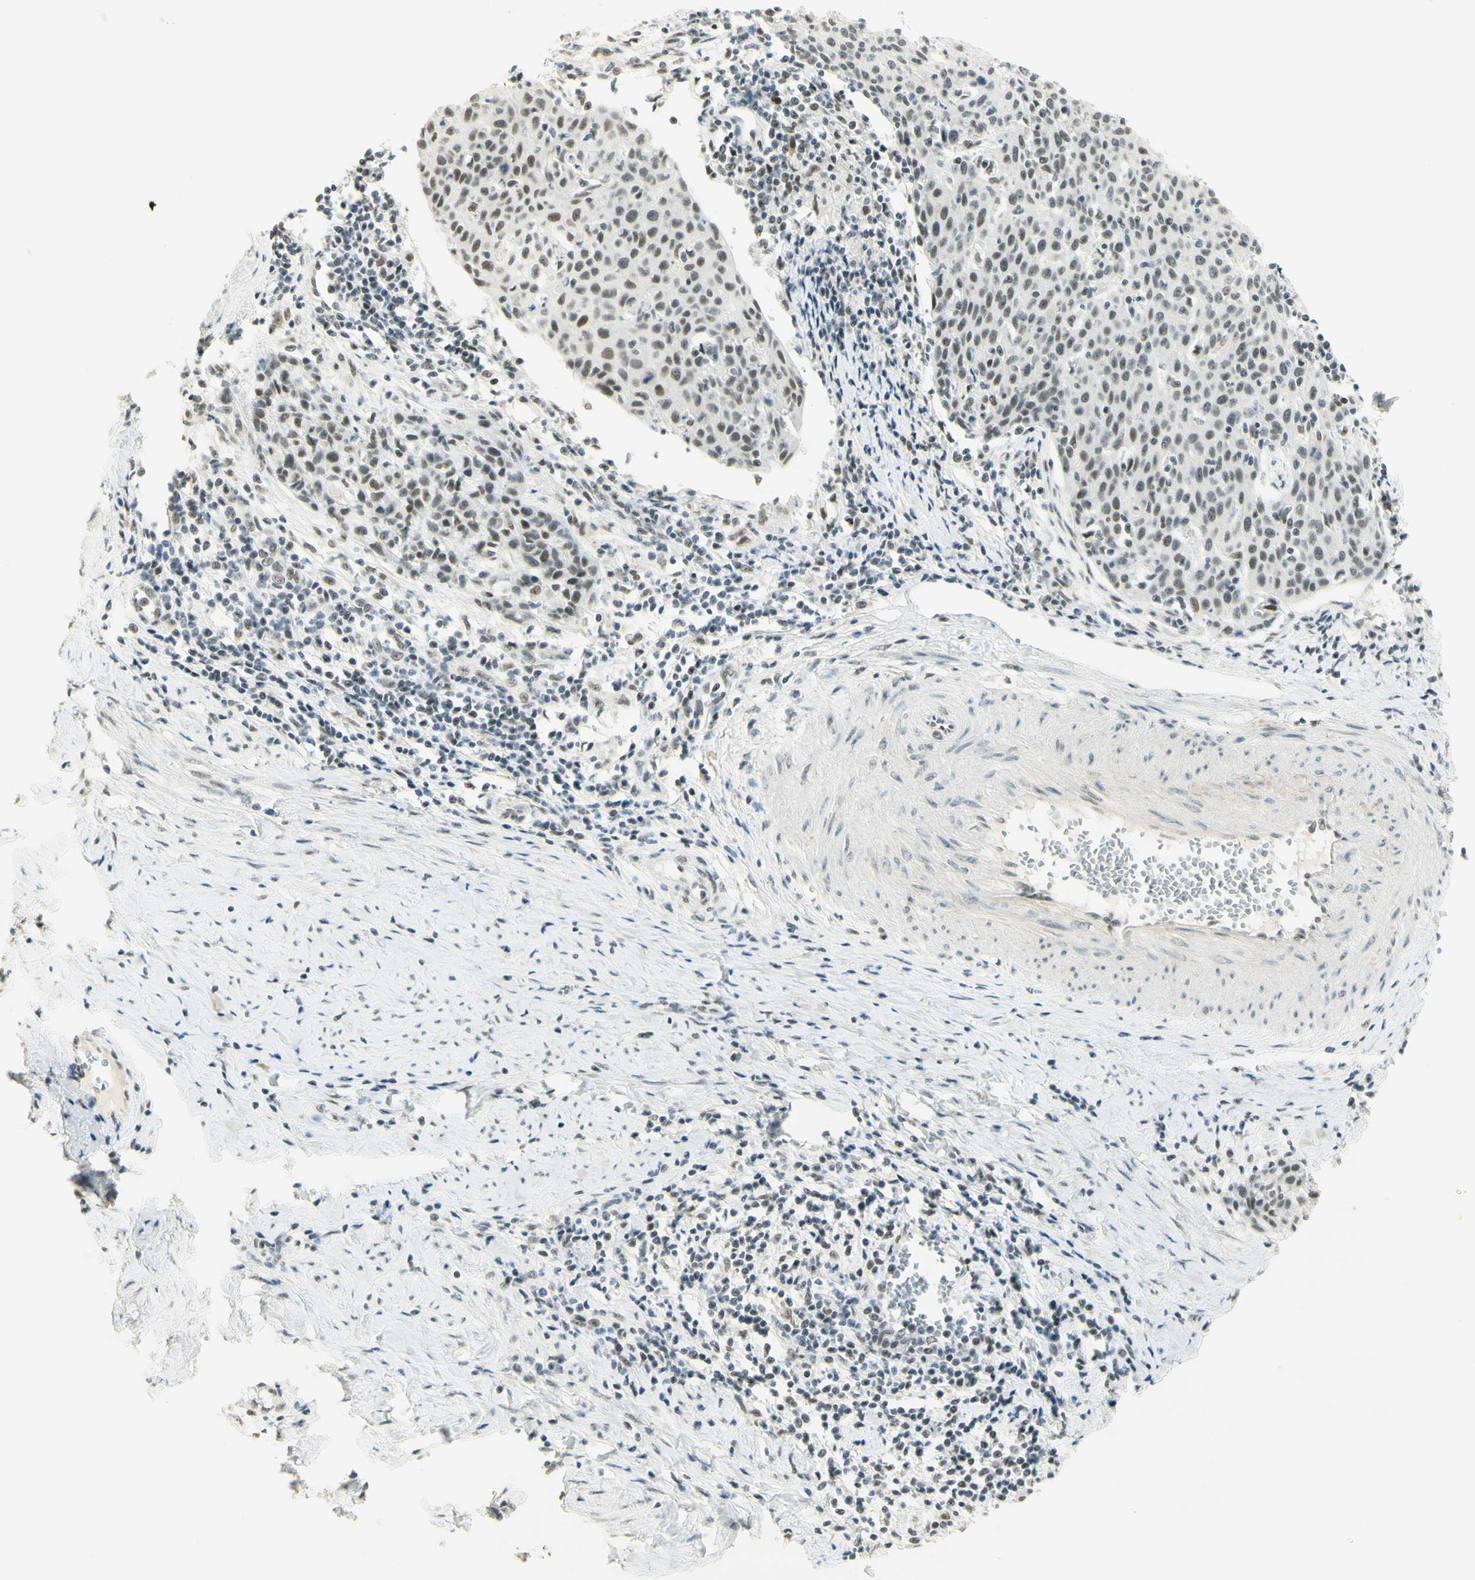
{"staining": {"intensity": "moderate", "quantity": ">75%", "location": "nuclear"}, "tissue": "cervical cancer", "cell_type": "Tumor cells", "image_type": "cancer", "snomed": [{"axis": "morphology", "description": "Squamous cell carcinoma, NOS"}, {"axis": "topography", "description": "Cervix"}], "caption": "Cervical cancer (squamous cell carcinoma) stained with DAB (3,3'-diaminobenzidine) immunohistochemistry (IHC) shows medium levels of moderate nuclear staining in about >75% of tumor cells. The protein of interest is shown in brown color, while the nuclei are stained blue.", "gene": "PMS2", "patient": {"sex": "female", "age": 38}}